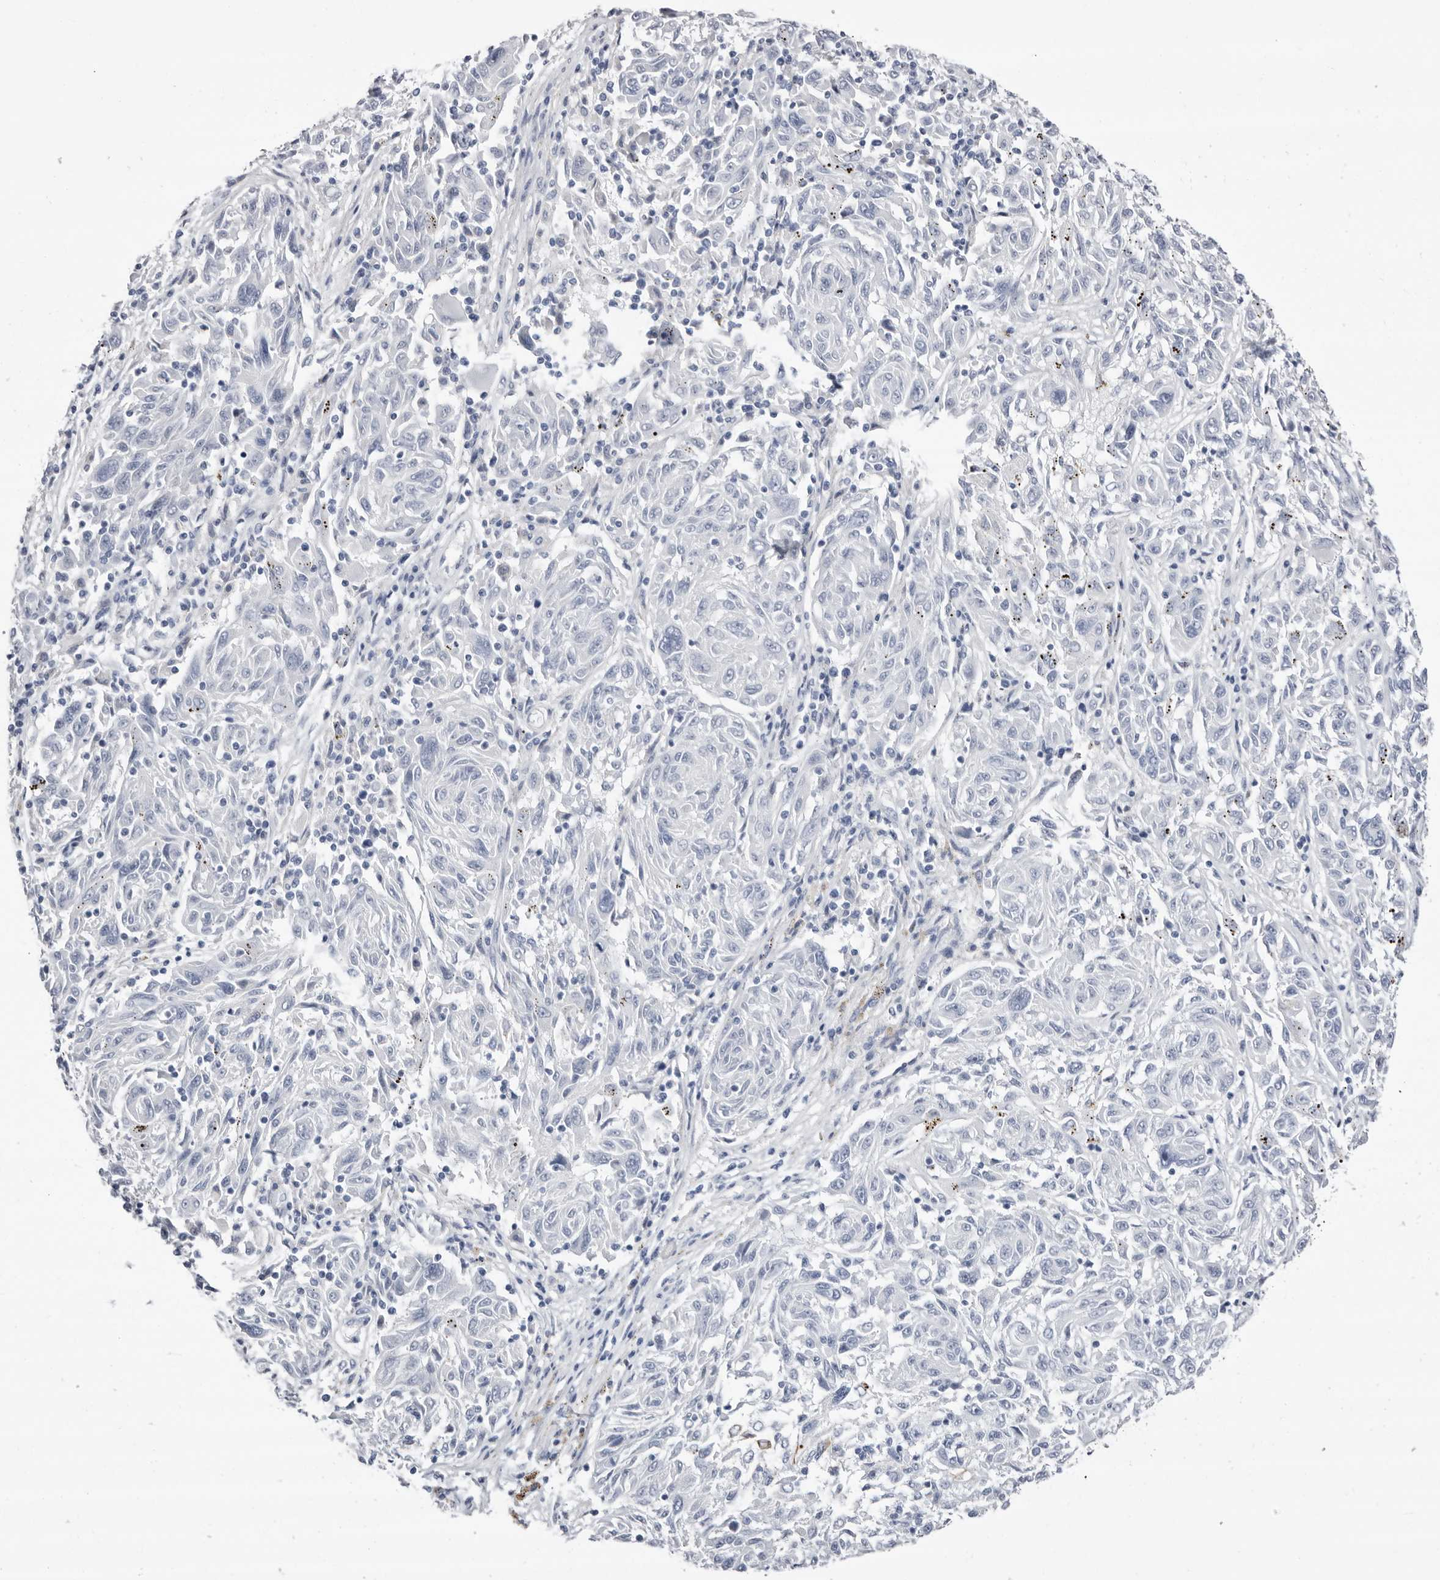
{"staining": {"intensity": "negative", "quantity": "none", "location": "none"}, "tissue": "melanoma", "cell_type": "Tumor cells", "image_type": "cancer", "snomed": [{"axis": "morphology", "description": "Malignant melanoma, NOS"}, {"axis": "topography", "description": "Skin"}], "caption": "This is an IHC histopathology image of melanoma. There is no positivity in tumor cells.", "gene": "LPO", "patient": {"sex": "male", "age": 53}}